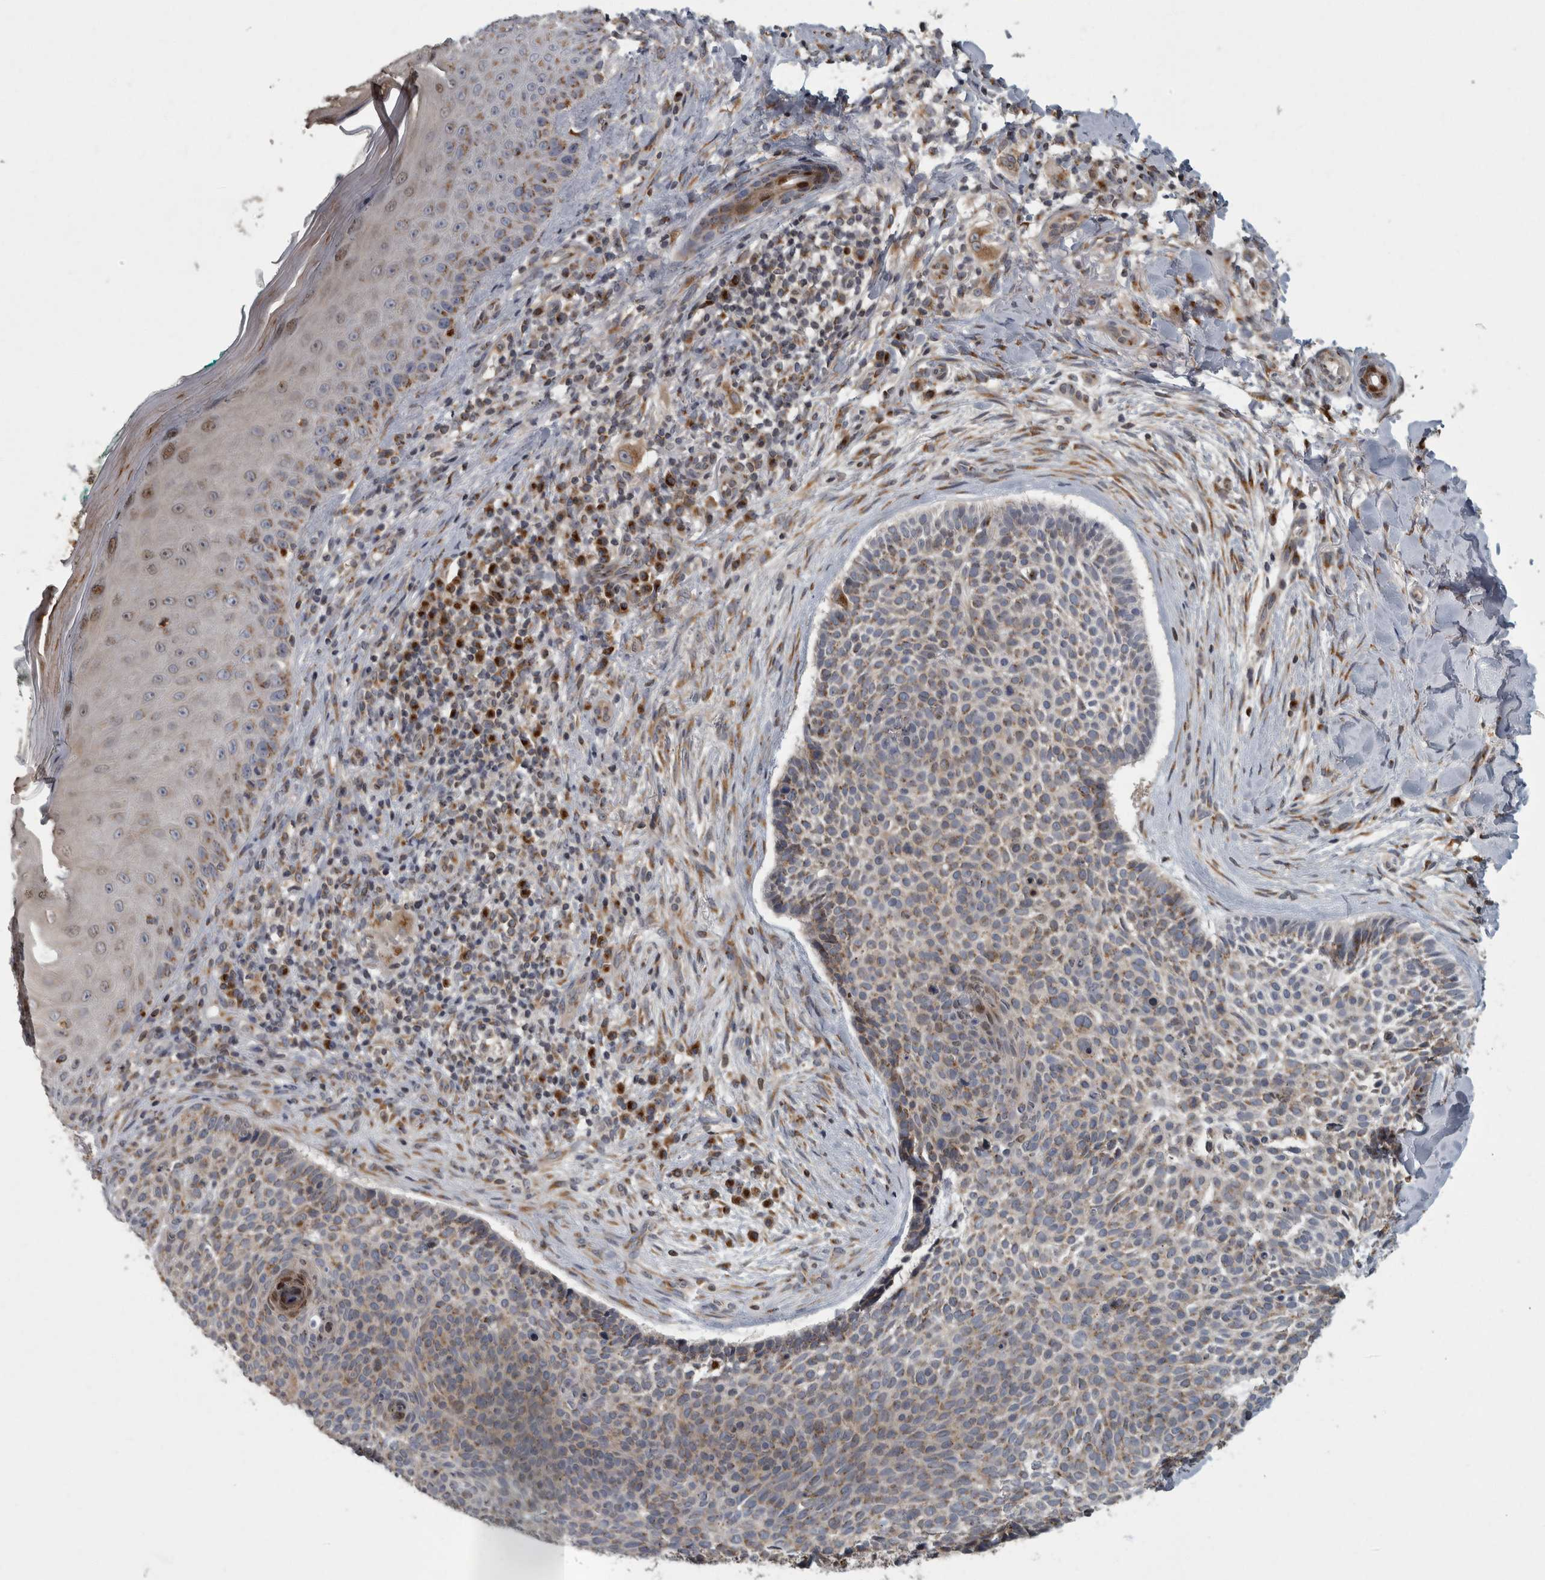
{"staining": {"intensity": "weak", "quantity": "25%-75%", "location": "cytoplasmic/membranous"}, "tissue": "skin cancer", "cell_type": "Tumor cells", "image_type": "cancer", "snomed": [{"axis": "morphology", "description": "Normal tissue, NOS"}, {"axis": "morphology", "description": "Basal cell carcinoma"}, {"axis": "topography", "description": "Skin"}], "caption": "Skin cancer (basal cell carcinoma) was stained to show a protein in brown. There is low levels of weak cytoplasmic/membranous staining in approximately 25%-75% of tumor cells.", "gene": "LMAN2L", "patient": {"sex": "male", "age": 67}}